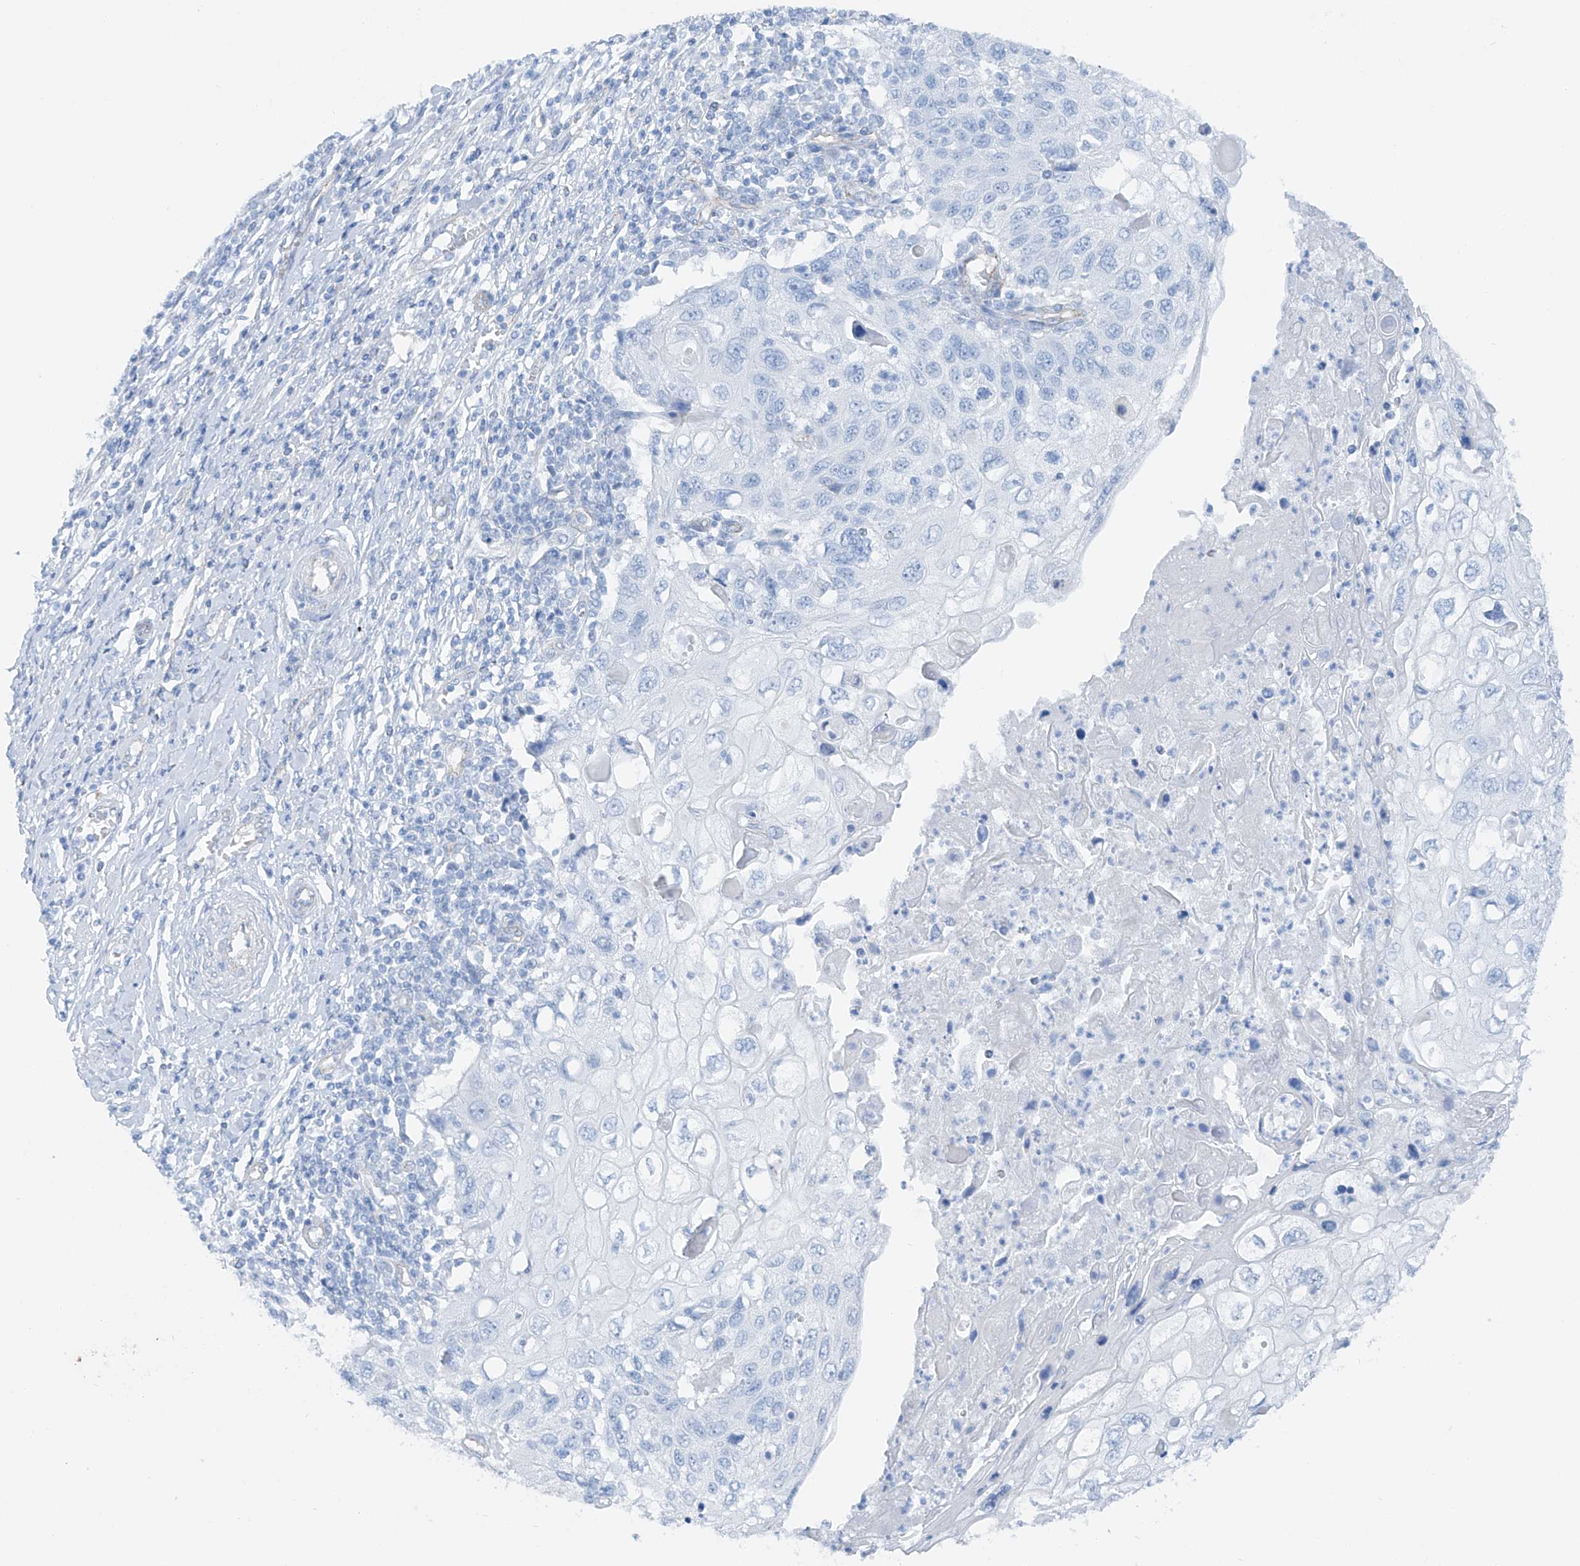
{"staining": {"intensity": "negative", "quantity": "none", "location": "none"}, "tissue": "cervical cancer", "cell_type": "Tumor cells", "image_type": "cancer", "snomed": [{"axis": "morphology", "description": "Squamous cell carcinoma, NOS"}, {"axis": "topography", "description": "Cervix"}], "caption": "This is an immunohistochemistry micrograph of cervical cancer (squamous cell carcinoma). There is no expression in tumor cells.", "gene": "MAGI1", "patient": {"sex": "female", "age": 70}}